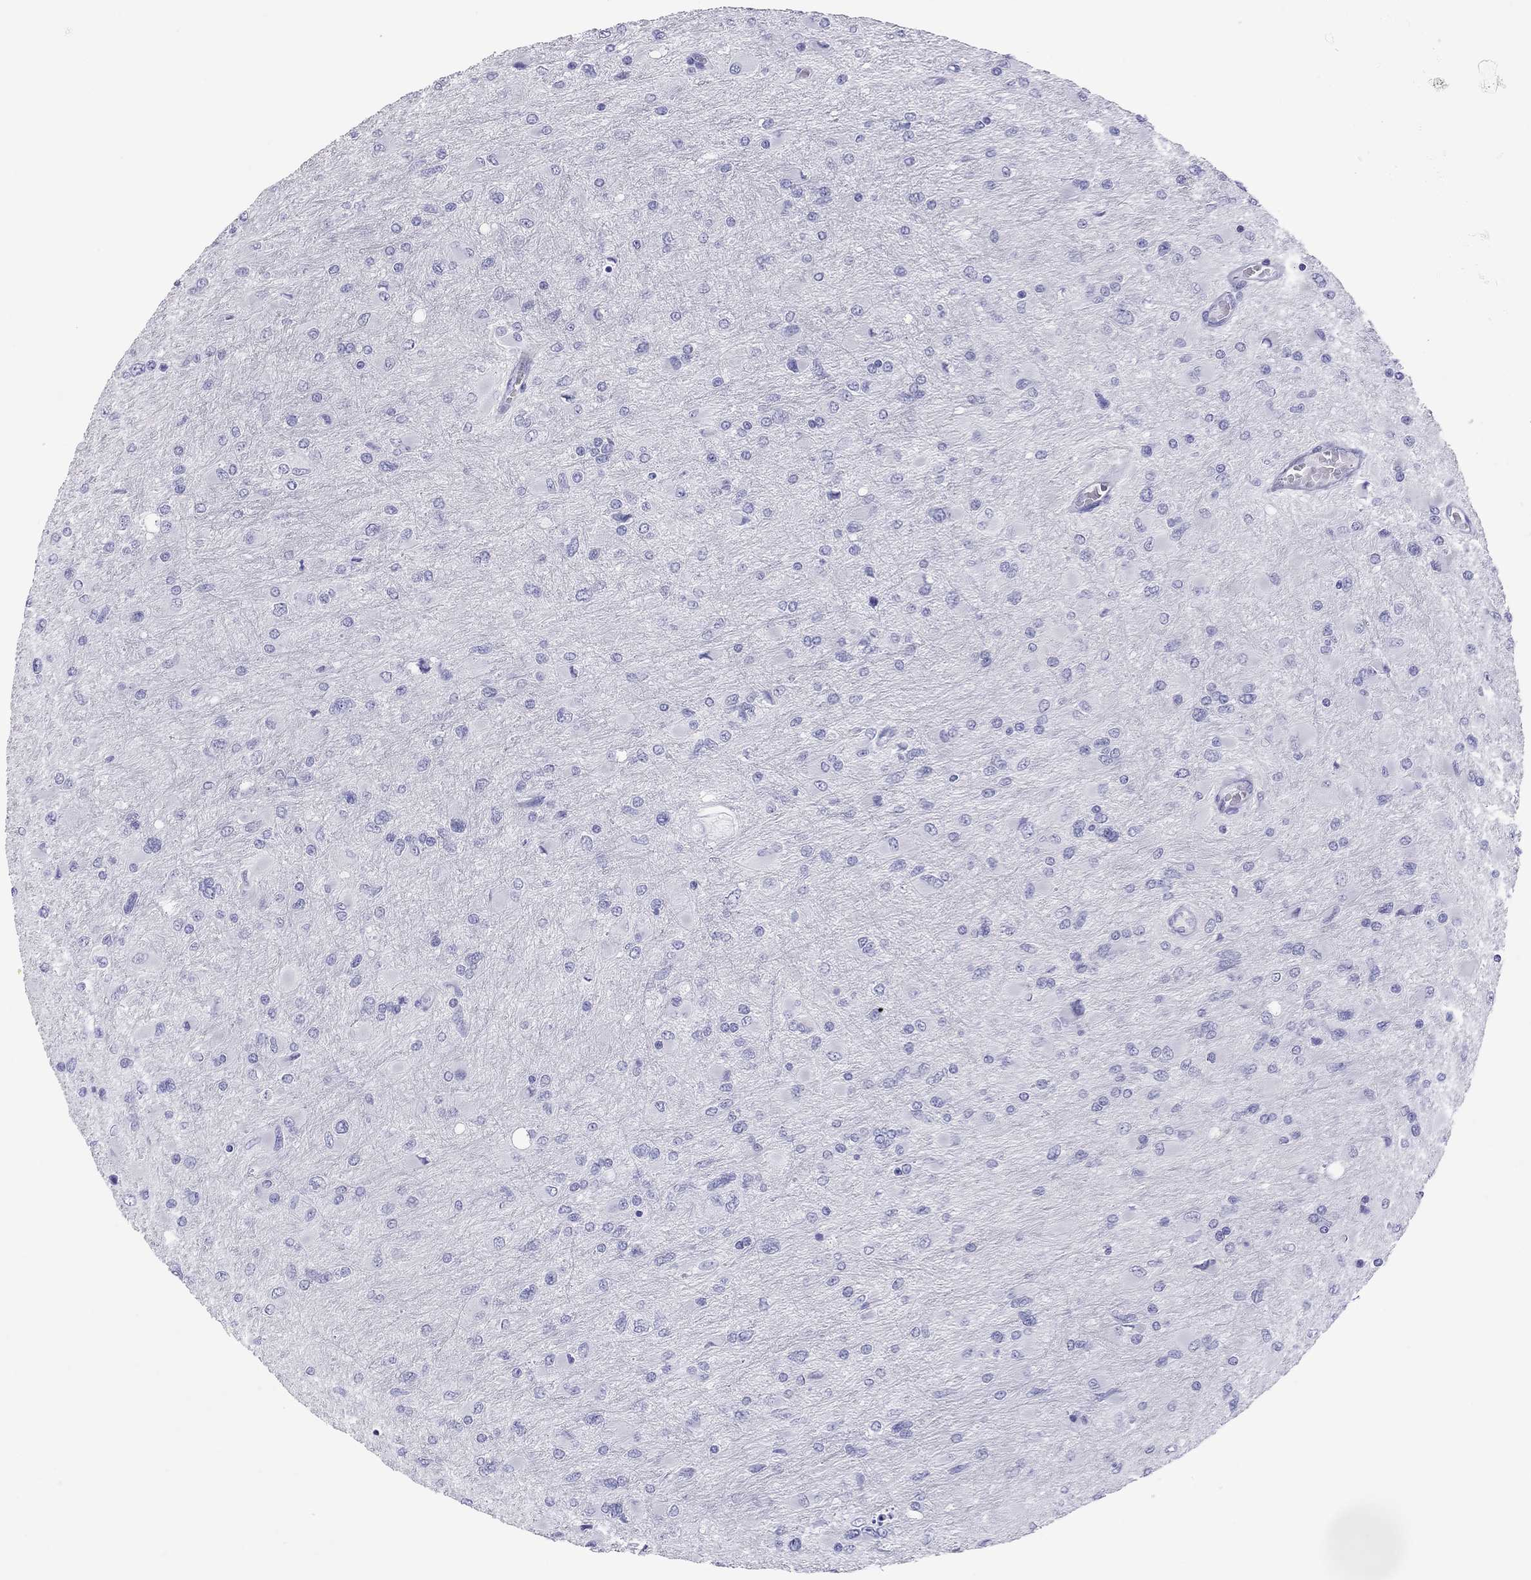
{"staining": {"intensity": "negative", "quantity": "none", "location": "none"}, "tissue": "glioma", "cell_type": "Tumor cells", "image_type": "cancer", "snomed": [{"axis": "morphology", "description": "Glioma, malignant, High grade"}, {"axis": "topography", "description": "Cerebral cortex"}], "caption": "Tumor cells are negative for brown protein staining in glioma.", "gene": "SLAMF1", "patient": {"sex": "female", "age": 36}}